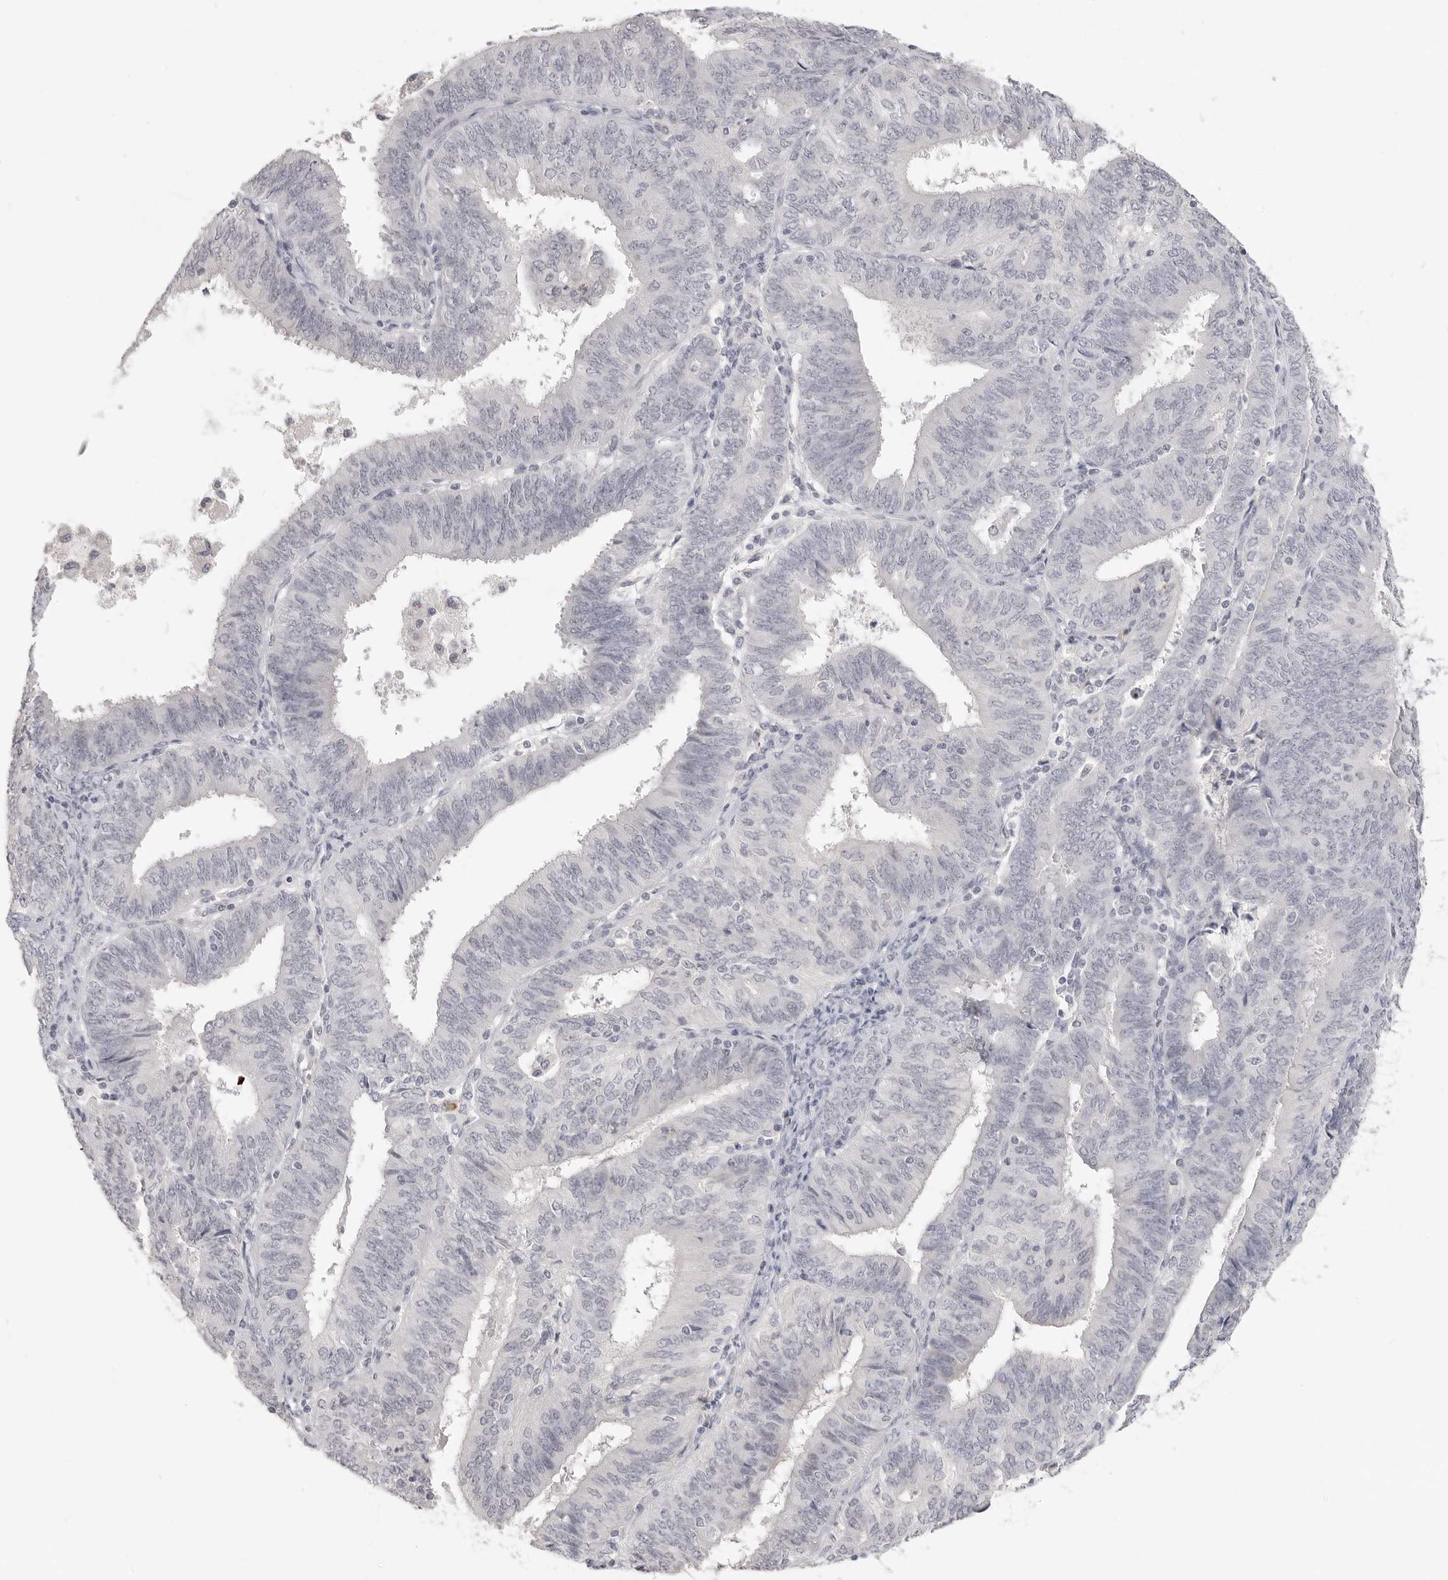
{"staining": {"intensity": "negative", "quantity": "none", "location": "none"}, "tissue": "endometrial cancer", "cell_type": "Tumor cells", "image_type": "cancer", "snomed": [{"axis": "morphology", "description": "Adenocarcinoma, NOS"}, {"axis": "topography", "description": "Endometrium"}], "caption": "DAB (3,3'-diaminobenzidine) immunohistochemical staining of human endometrial cancer reveals no significant positivity in tumor cells. (Stains: DAB (3,3'-diaminobenzidine) immunohistochemistry (IHC) with hematoxylin counter stain, Microscopy: brightfield microscopy at high magnification).", "gene": "HMGCS2", "patient": {"sex": "female", "age": 58}}